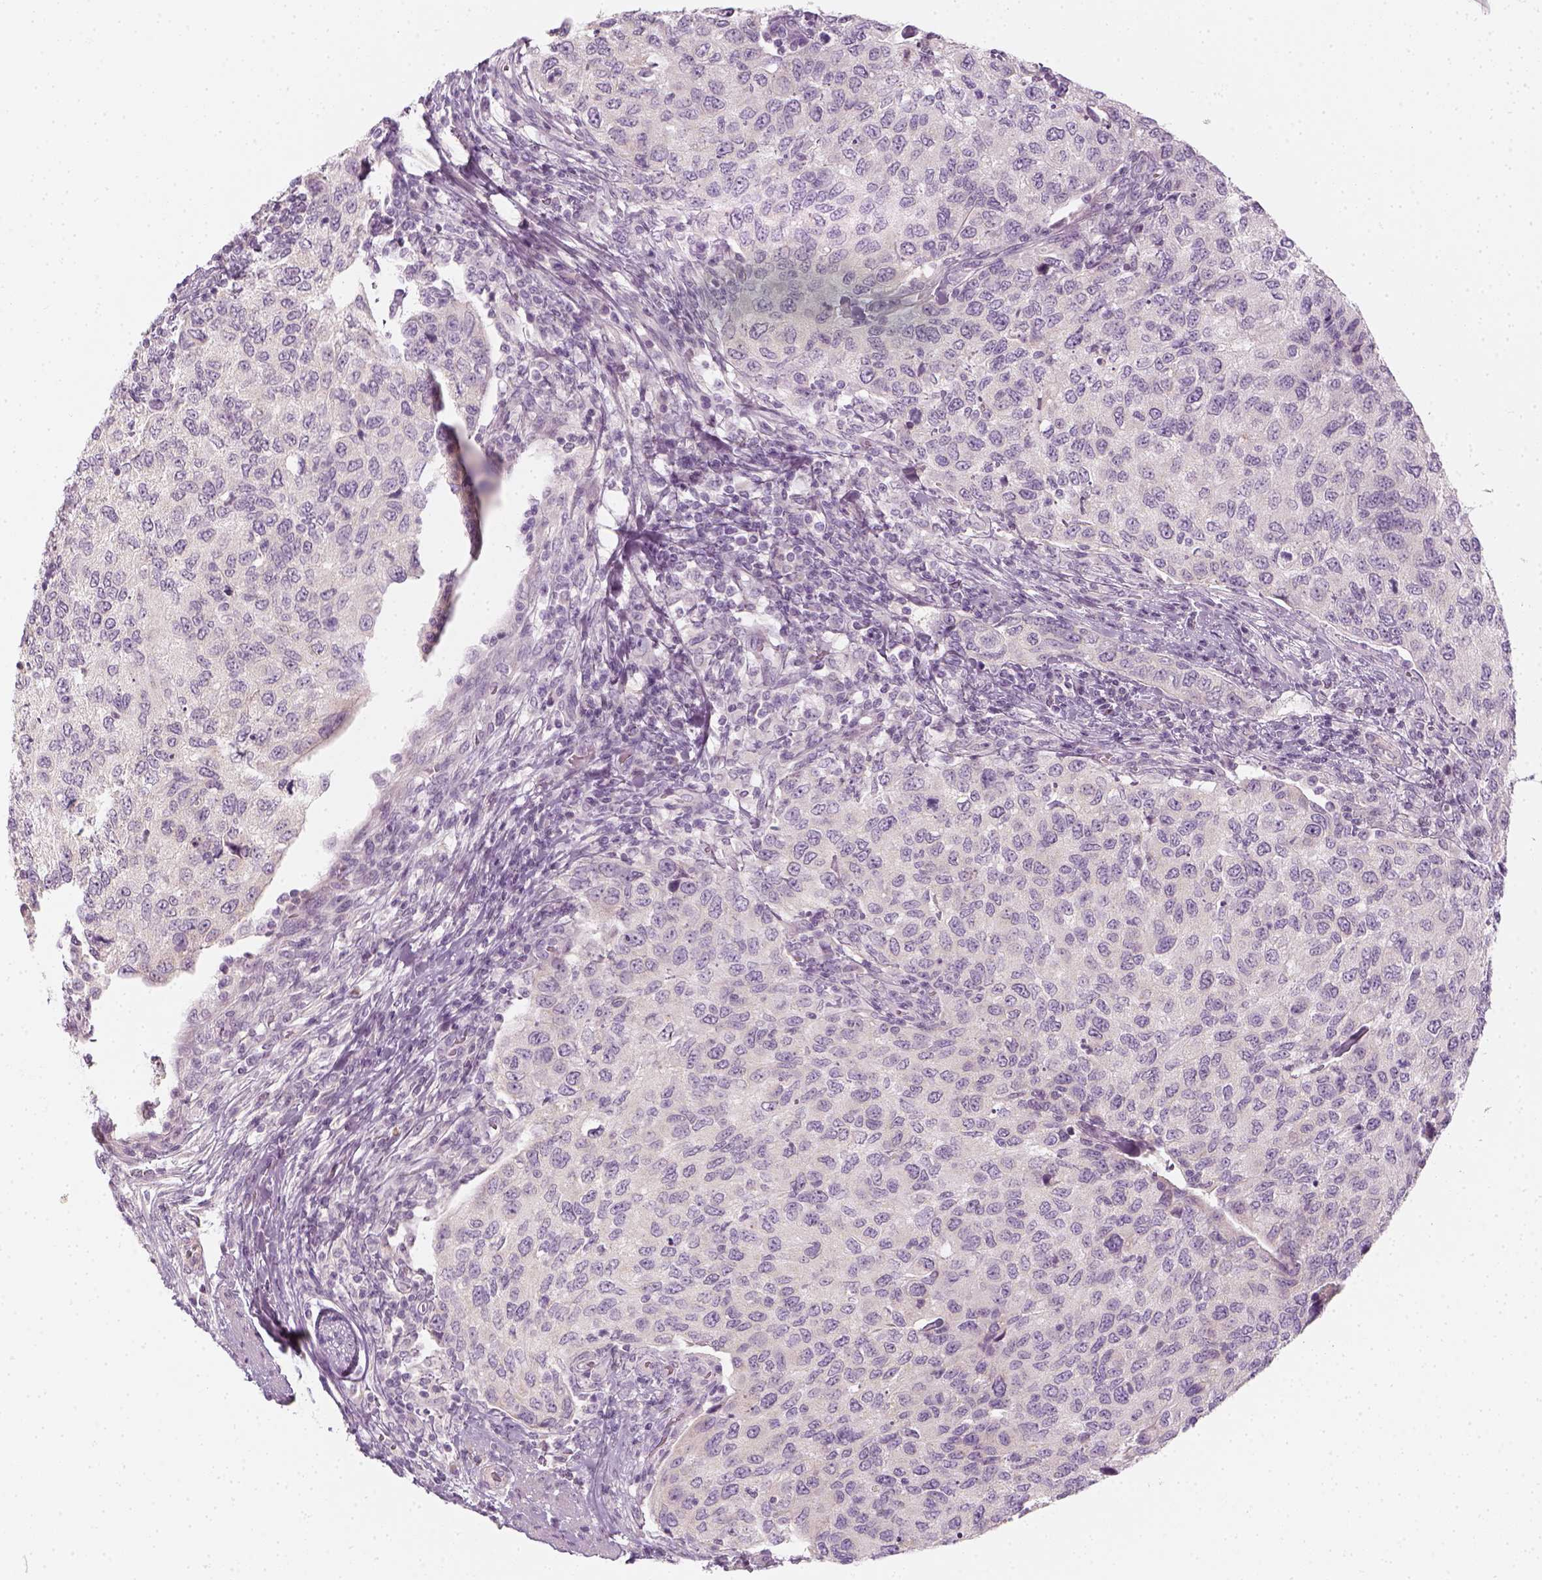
{"staining": {"intensity": "negative", "quantity": "none", "location": "none"}, "tissue": "urothelial cancer", "cell_type": "Tumor cells", "image_type": "cancer", "snomed": [{"axis": "morphology", "description": "Urothelial carcinoma, High grade"}, {"axis": "topography", "description": "Urinary bladder"}], "caption": "Tumor cells are negative for protein expression in human high-grade urothelial carcinoma. (DAB (3,3'-diaminobenzidine) immunohistochemistry, high magnification).", "gene": "PRAME", "patient": {"sex": "female", "age": 78}}